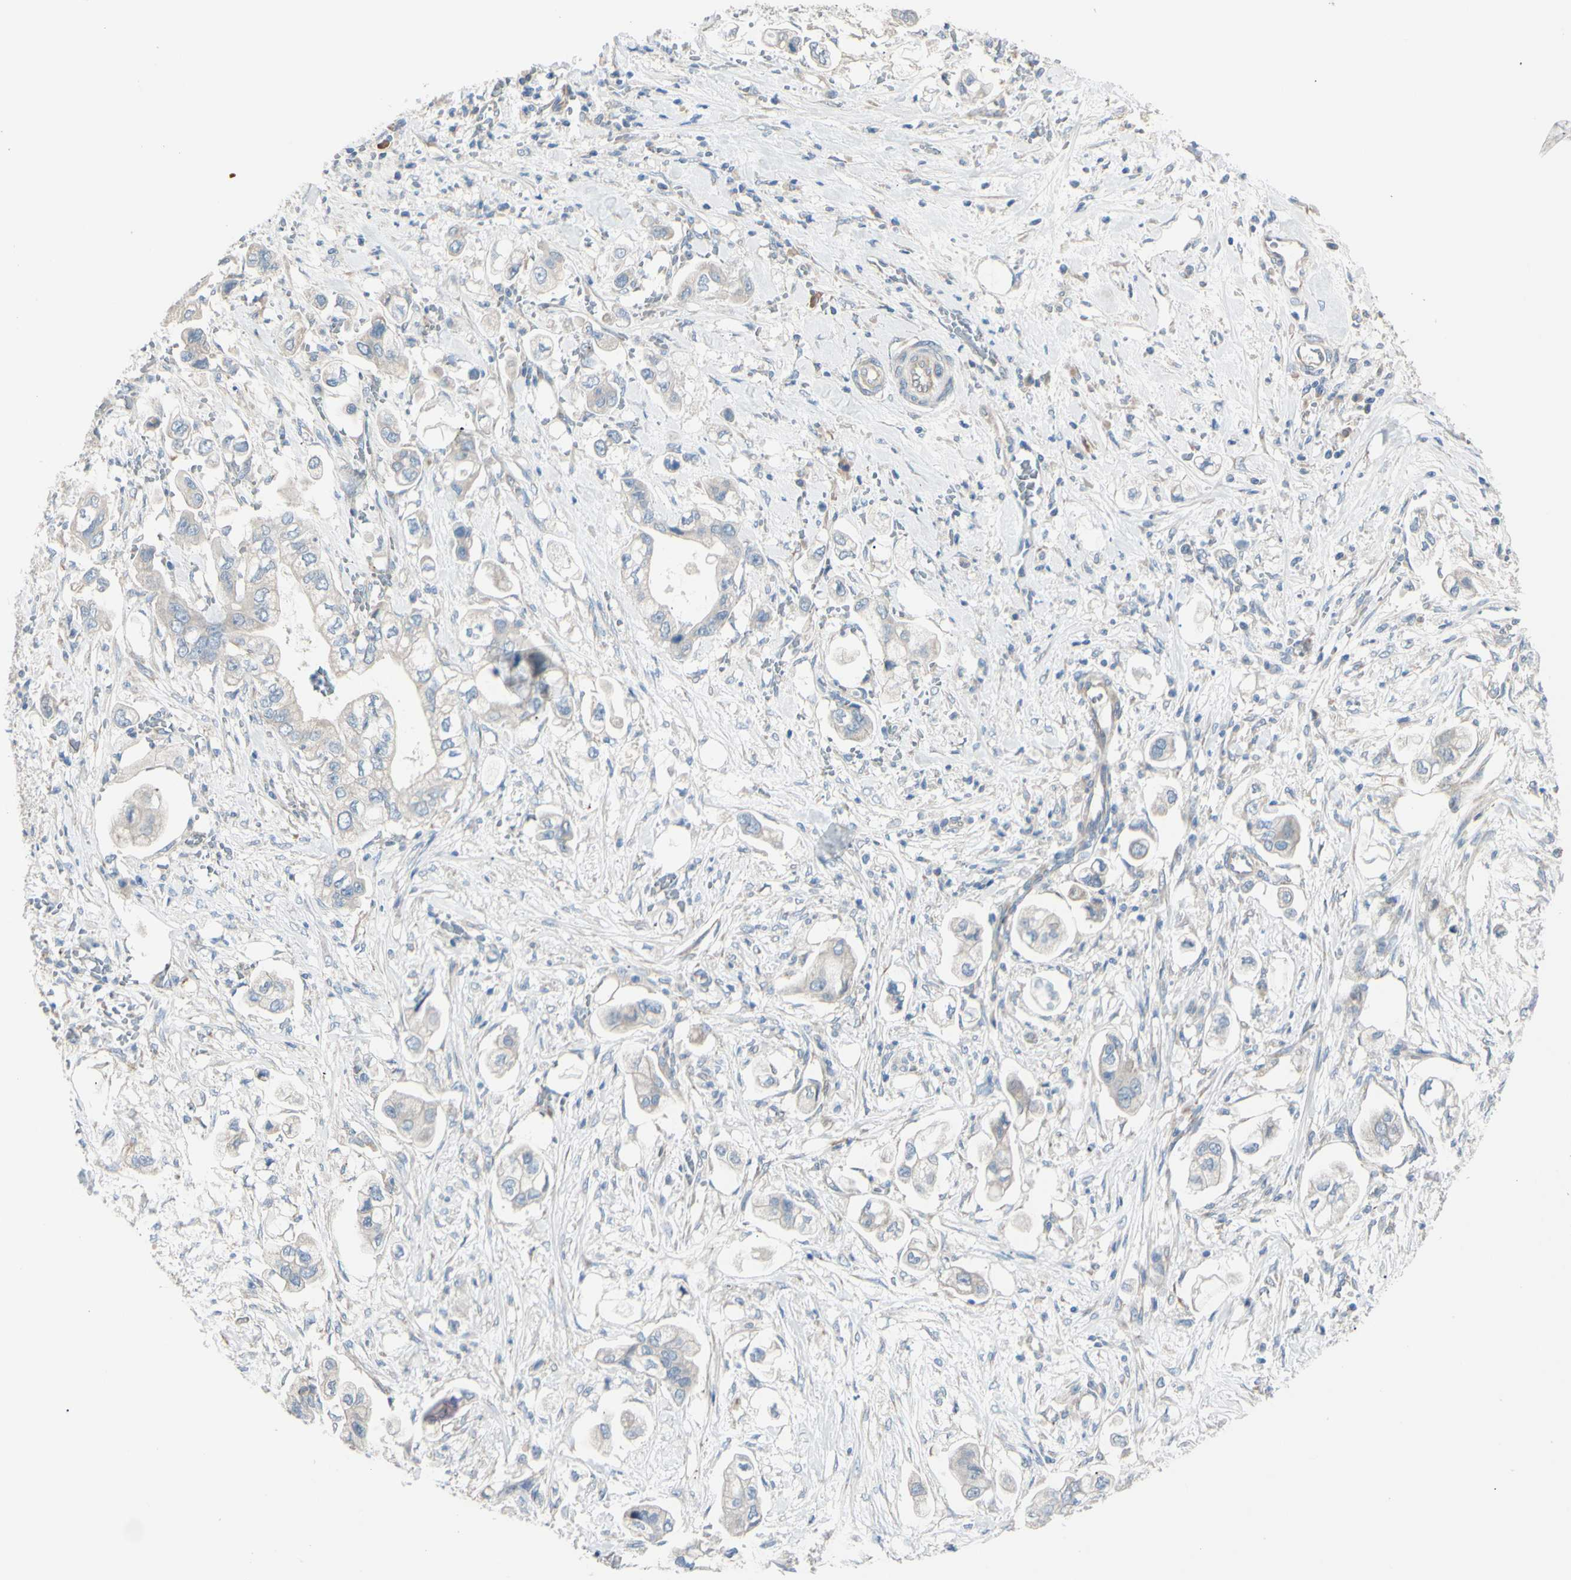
{"staining": {"intensity": "weak", "quantity": ">75%", "location": "cytoplasmic/membranous"}, "tissue": "stomach cancer", "cell_type": "Tumor cells", "image_type": "cancer", "snomed": [{"axis": "morphology", "description": "Adenocarcinoma, NOS"}, {"axis": "topography", "description": "Stomach"}], "caption": "Immunohistochemistry (IHC) histopathology image of neoplastic tissue: human stomach cancer (adenocarcinoma) stained using immunohistochemistry displays low levels of weak protein expression localized specifically in the cytoplasmic/membranous of tumor cells, appearing as a cytoplasmic/membranous brown color.", "gene": "EPHA3", "patient": {"sex": "male", "age": 62}}